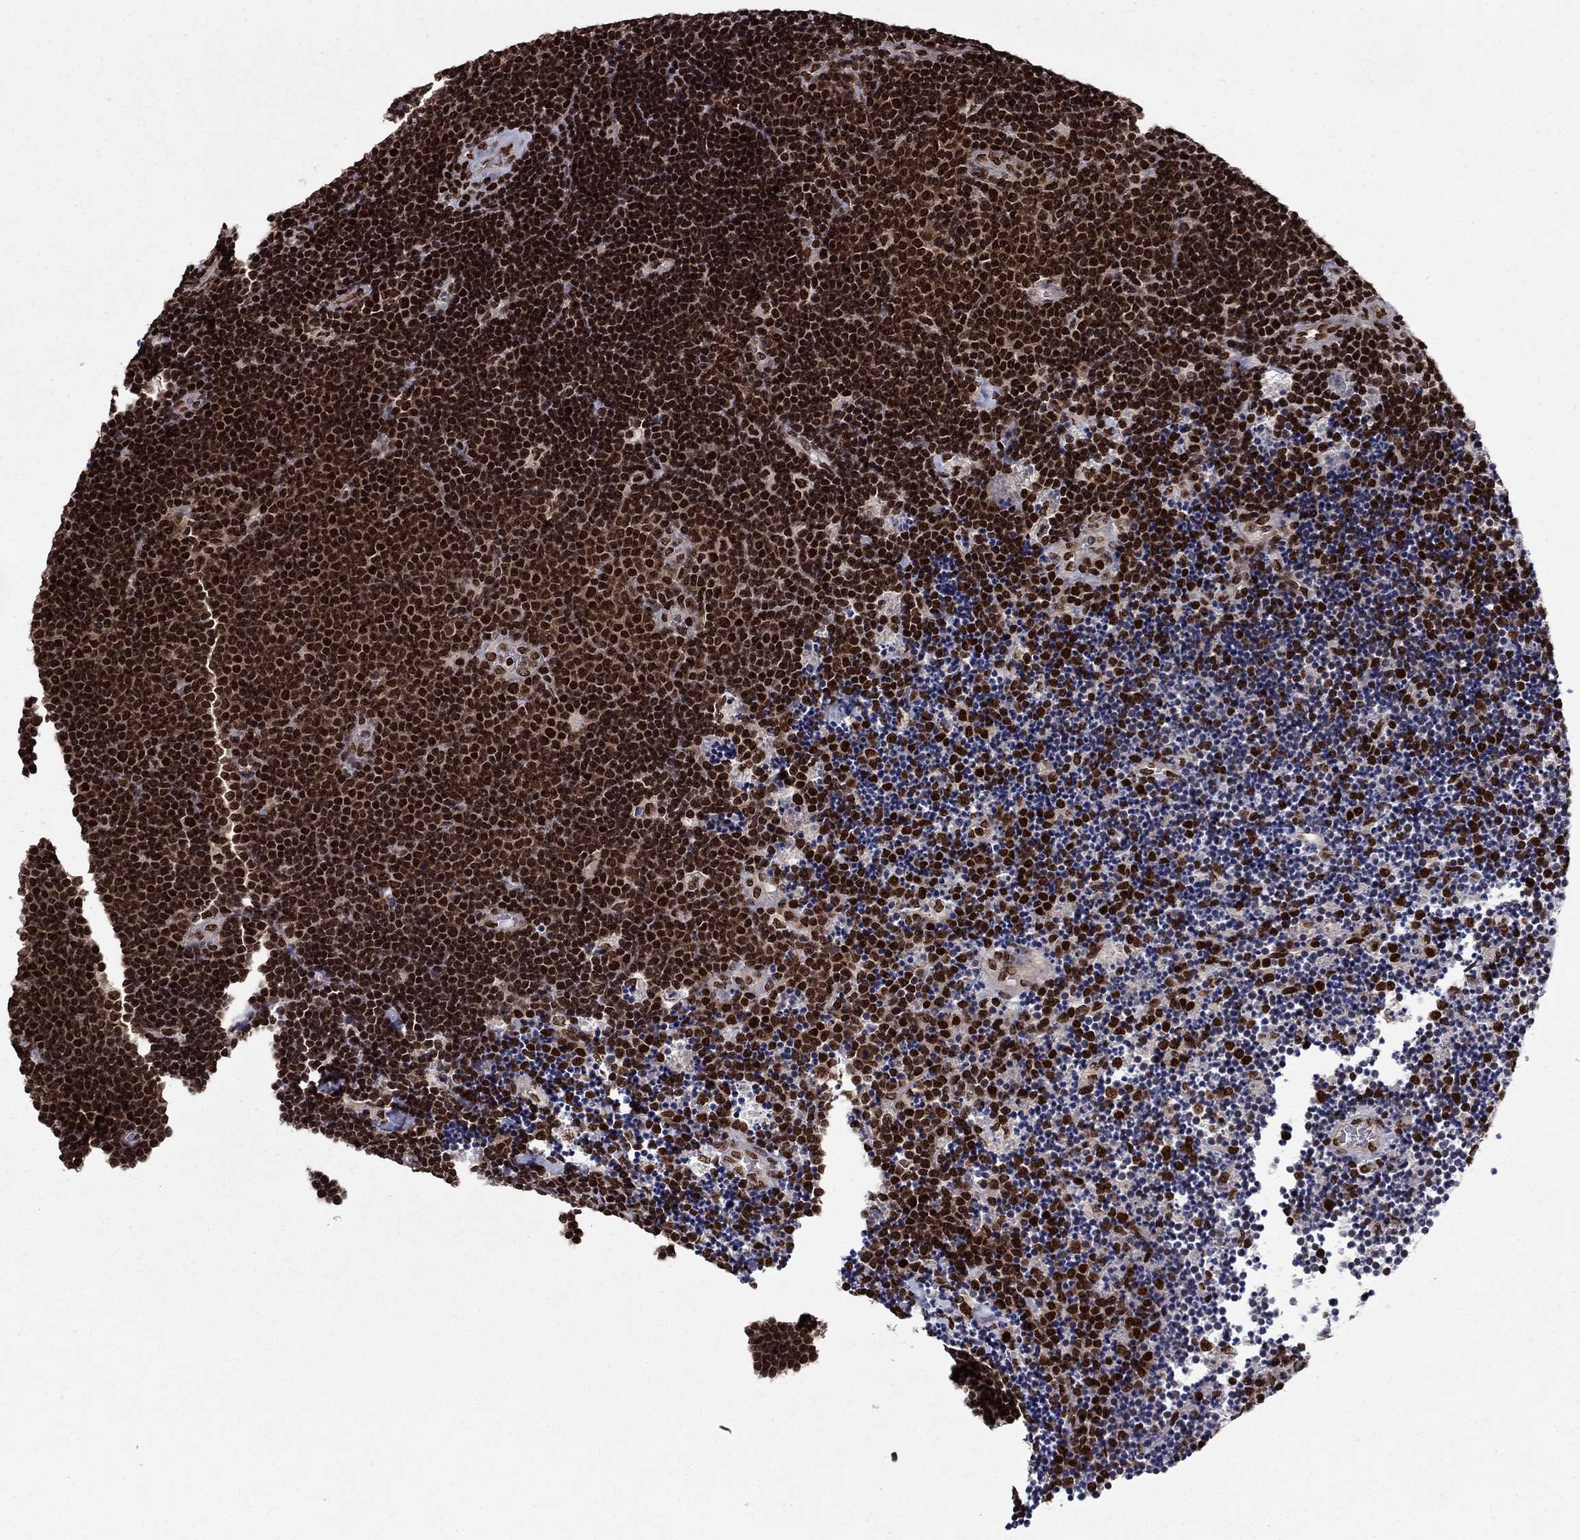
{"staining": {"intensity": "strong", "quantity": ">75%", "location": "nuclear"}, "tissue": "lymphoma", "cell_type": "Tumor cells", "image_type": "cancer", "snomed": [{"axis": "morphology", "description": "Malignant lymphoma, non-Hodgkin's type, Low grade"}, {"axis": "topography", "description": "Brain"}], "caption": "This photomicrograph demonstrates lymphoma stained with immunohistochemistry (IHC) to label a protein in brown. The nuclear of tumor cells show strong positivity for the protein. Nuclei are counter-stained blue.", "gene": "USP54", "patient": {"sex": "female", "age": 66}}